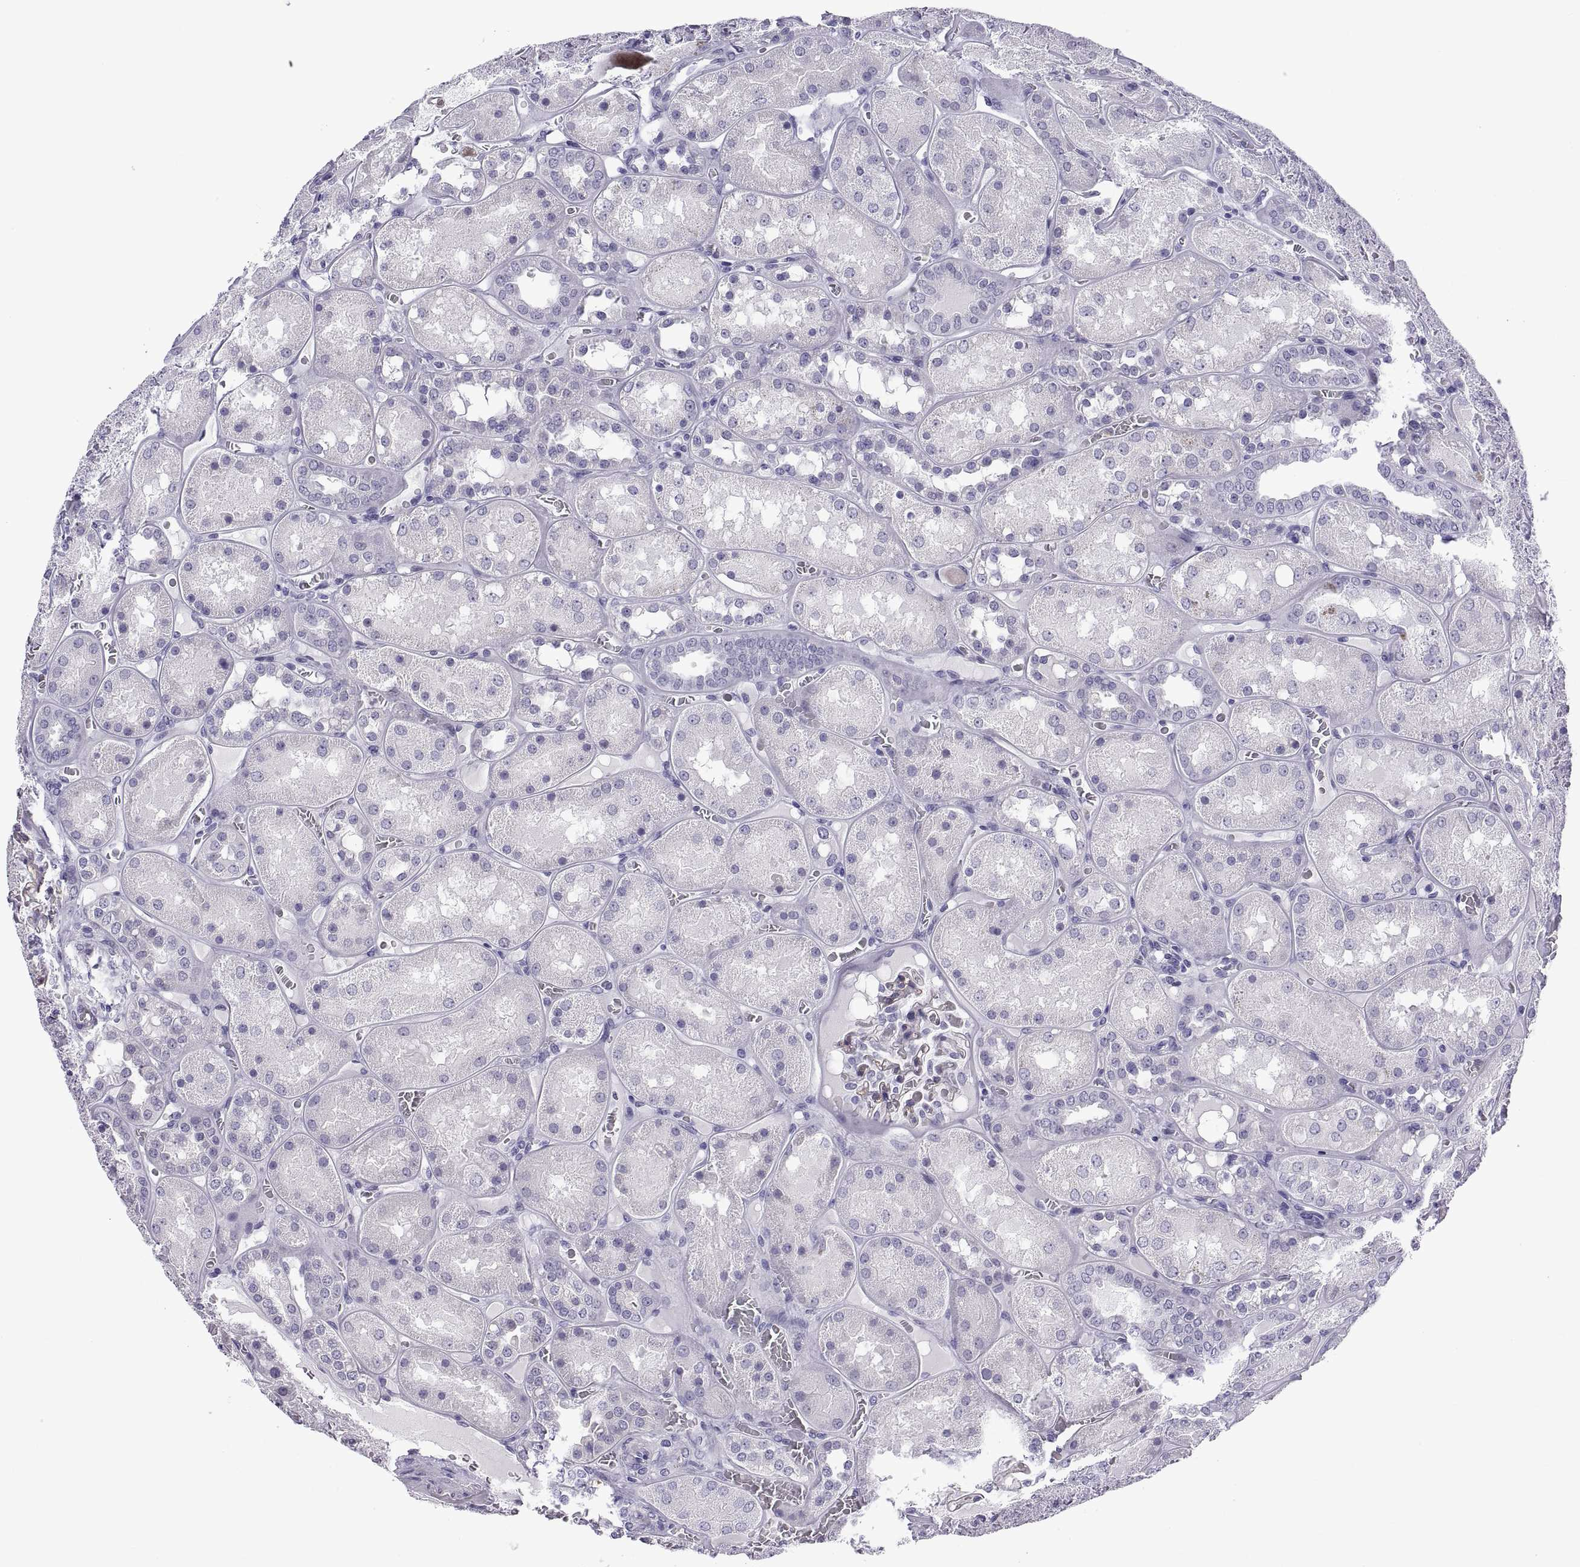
{"staining": {"intensity": "negative", "quantity": "none", "location": "none"}, "tissue": "kidney", "cell_type": "Cells in glomeruli", "image_type": "normal", "snomed": [{"axis": "morphology", "description": "Normal tissue, NOS"}, {"axis": "topography", "description": "Kidney"}], "caption": "Immunohistochemistry (IHC) photomicrograph of normal kidney: kidney stained with DAB (3,3'-diaminobenzidine) exhibits no significant protein positivity in cells in glomeruli.", "gene": "C3orf22", "patient": {"sex": "male", "age": 73}}